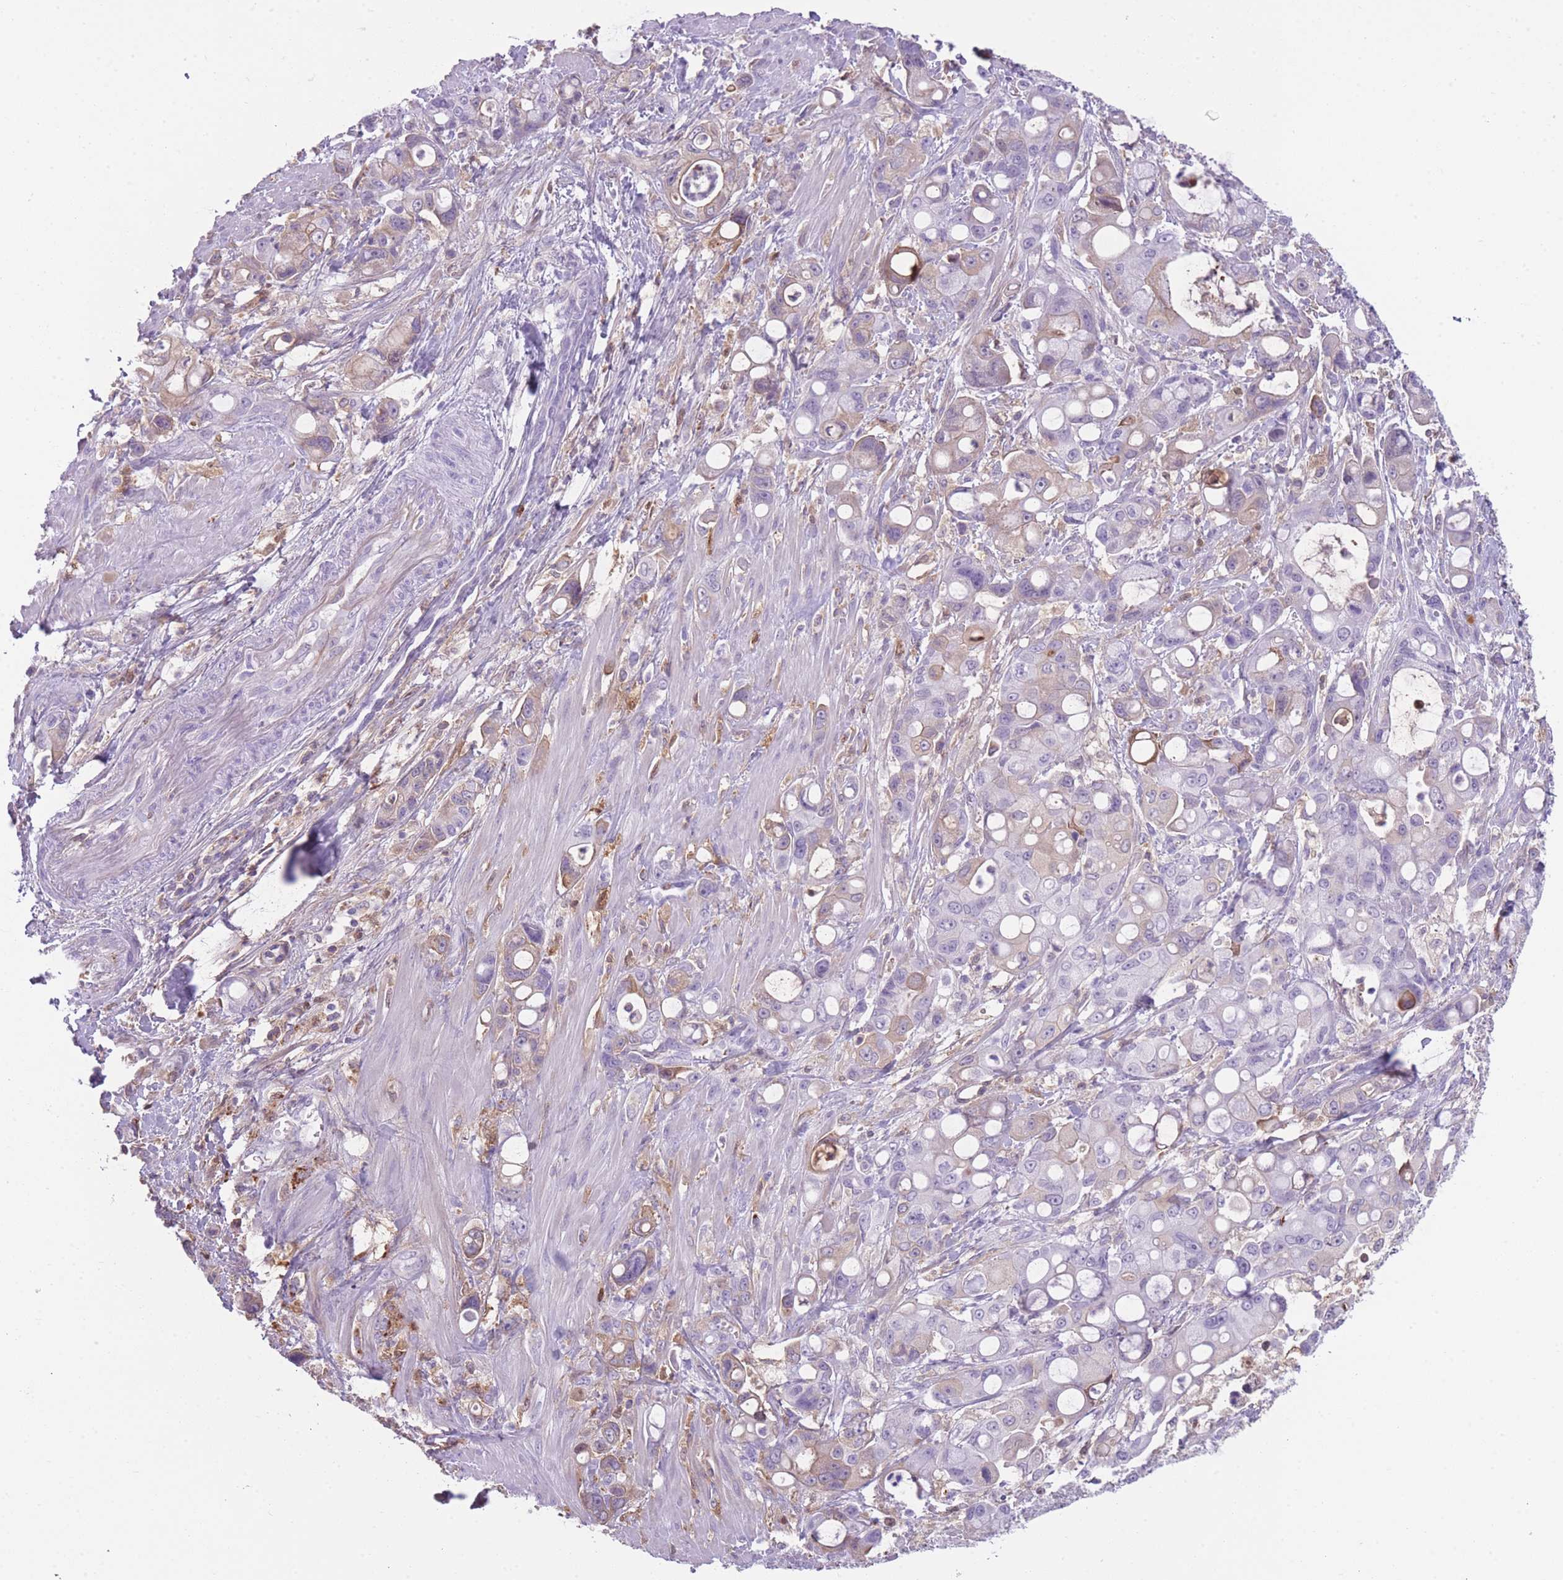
{"staining": {"intensity": "weak", "quantity": "<25%", "location": "cytoplasmic/membranous"}, "tissue": "pancreatic cancer", "cell_type": "Tumor cells", "image_type": "cancer", "snomed": [{"axis": "morphology", "description": "Adenocarcinoma, NOS"}, {"axis": "topography", "description": "Pancreas"}], "caption": "There is no significant expression in tumor cells of adenocarcinoma (pancreatic). (DAB IHC visualized using brightfield microscopy, high magnification).", "gene": "GNAT1", "patient": {"sex": "male", "age": 68}}